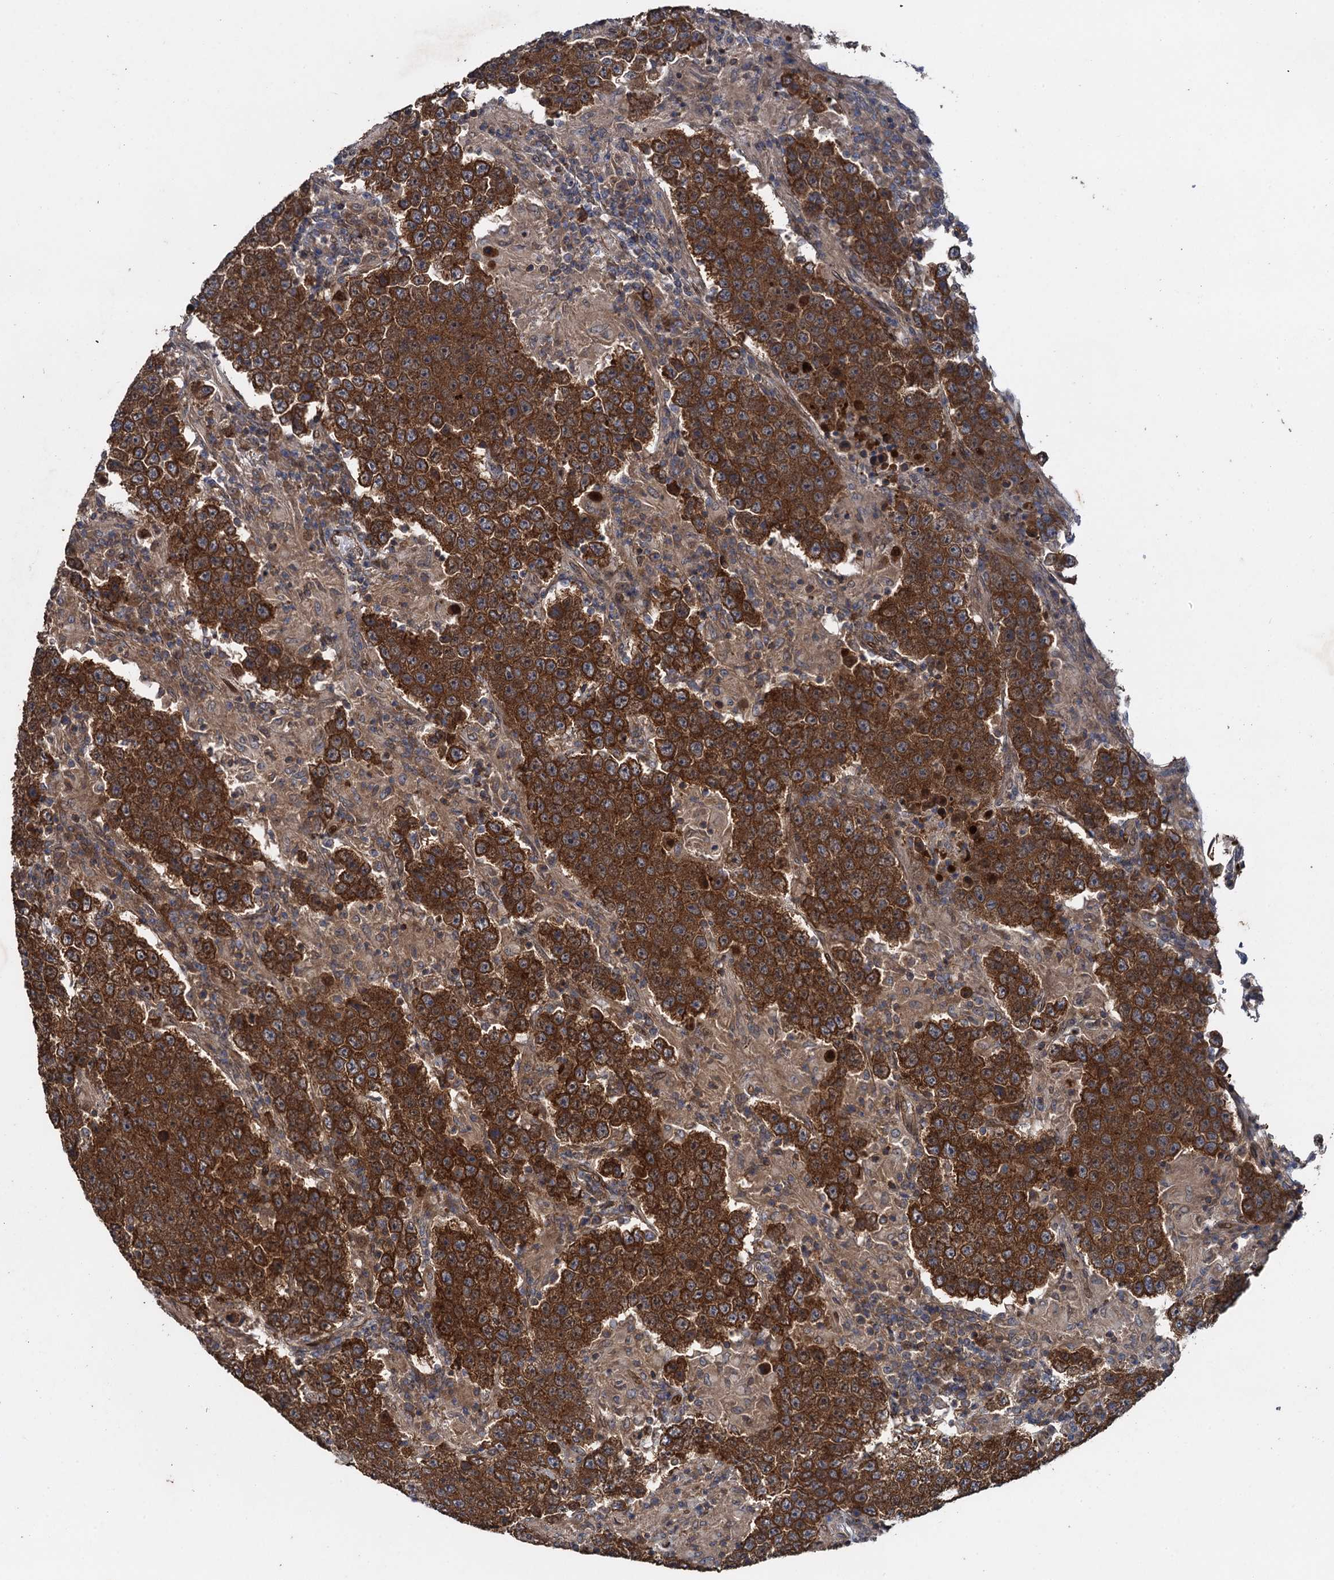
{"staining": {"intensity": "strong", "quantity": ">75%", "location": "cytoplasmic/membranous"}, "tissue": "testis cancer", "cell_type": "Tumor cells", "image_type": "cancer", "snomed": [{"axis": "morphology", "description": "Normal tissue, NOS"}, {"axis": "morphology", "description": "Urothelial carcinoma, High grade"}, {"axis": "morphology", "description": "Seminoma, NOS"}, {"axis": "morphology", "description": "Carcinoma, Embryonal, NOS"}, {"axis": "topography", "description": "Urinary bladder"}, {"axis": "topography", "description": "Testis"}], "caption": "Protein expression analysis of human testis cancer reveals strong cytoplasmic/membranous expression in about >75% of tumor cells.", "gene": "RHOBTB1", "patient": {"sex": "male", "age": 41}}